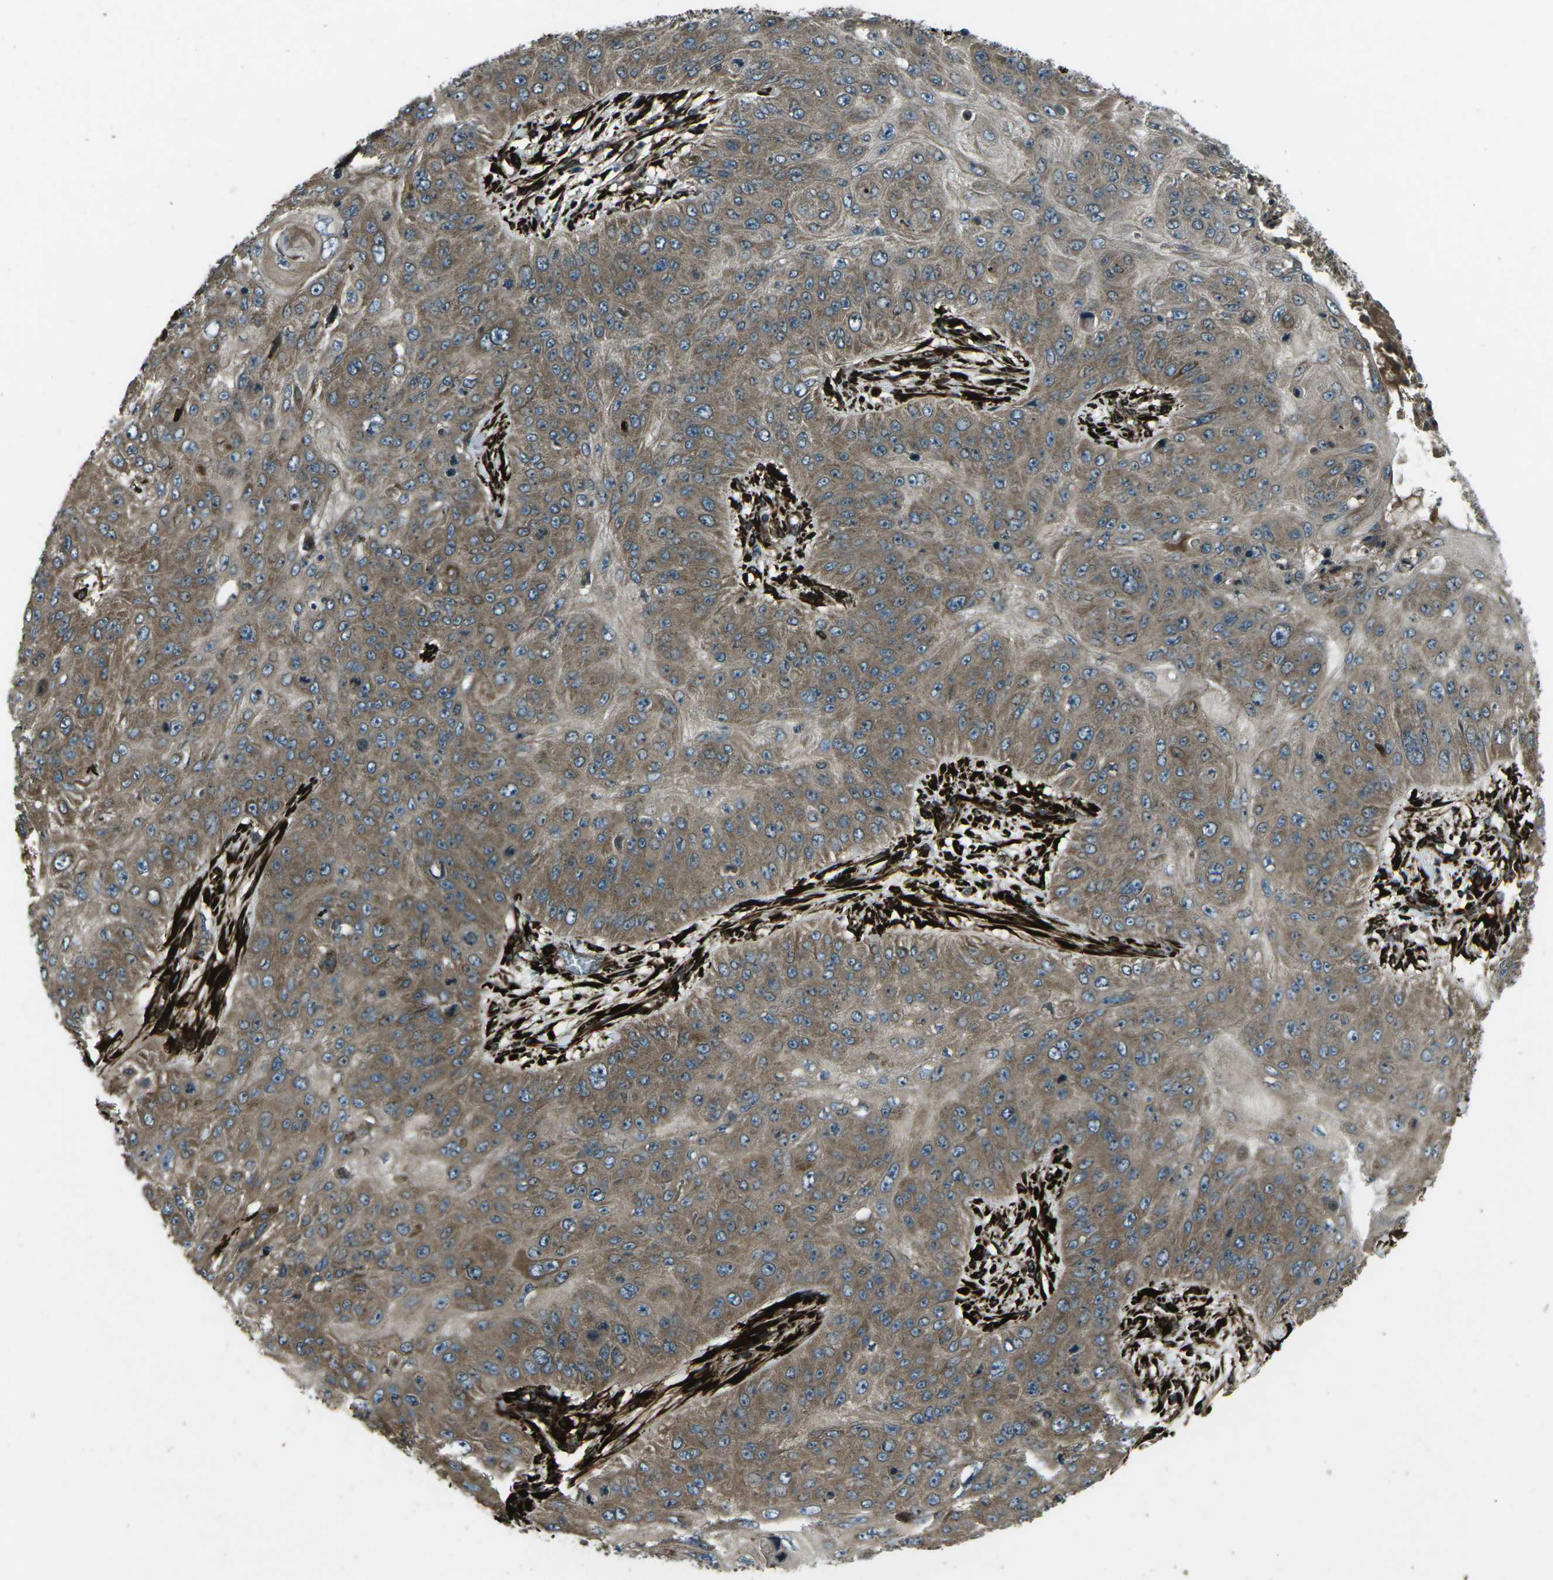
{"staining": {"intensity": "moderate", "quantity": ">75%", "location": "cytoplasmic/membranous"}, "tissue": "skin cancer", "cell_type": "Tumor cells", "image_type": "cancer", "snomed": [{"axis": "morphology", "description": "Squamous cell carcinoma, NOS"}, {"axis": "topography", "description": "Skin"}], "caption": "A medium amount of moderate cytoplasmic/membranous expression is appreciated in about >75% of tumor cells in skin cancer tissue.", "gene": "LSMEM1", "patient": {"sex": "female", "age": 80}}